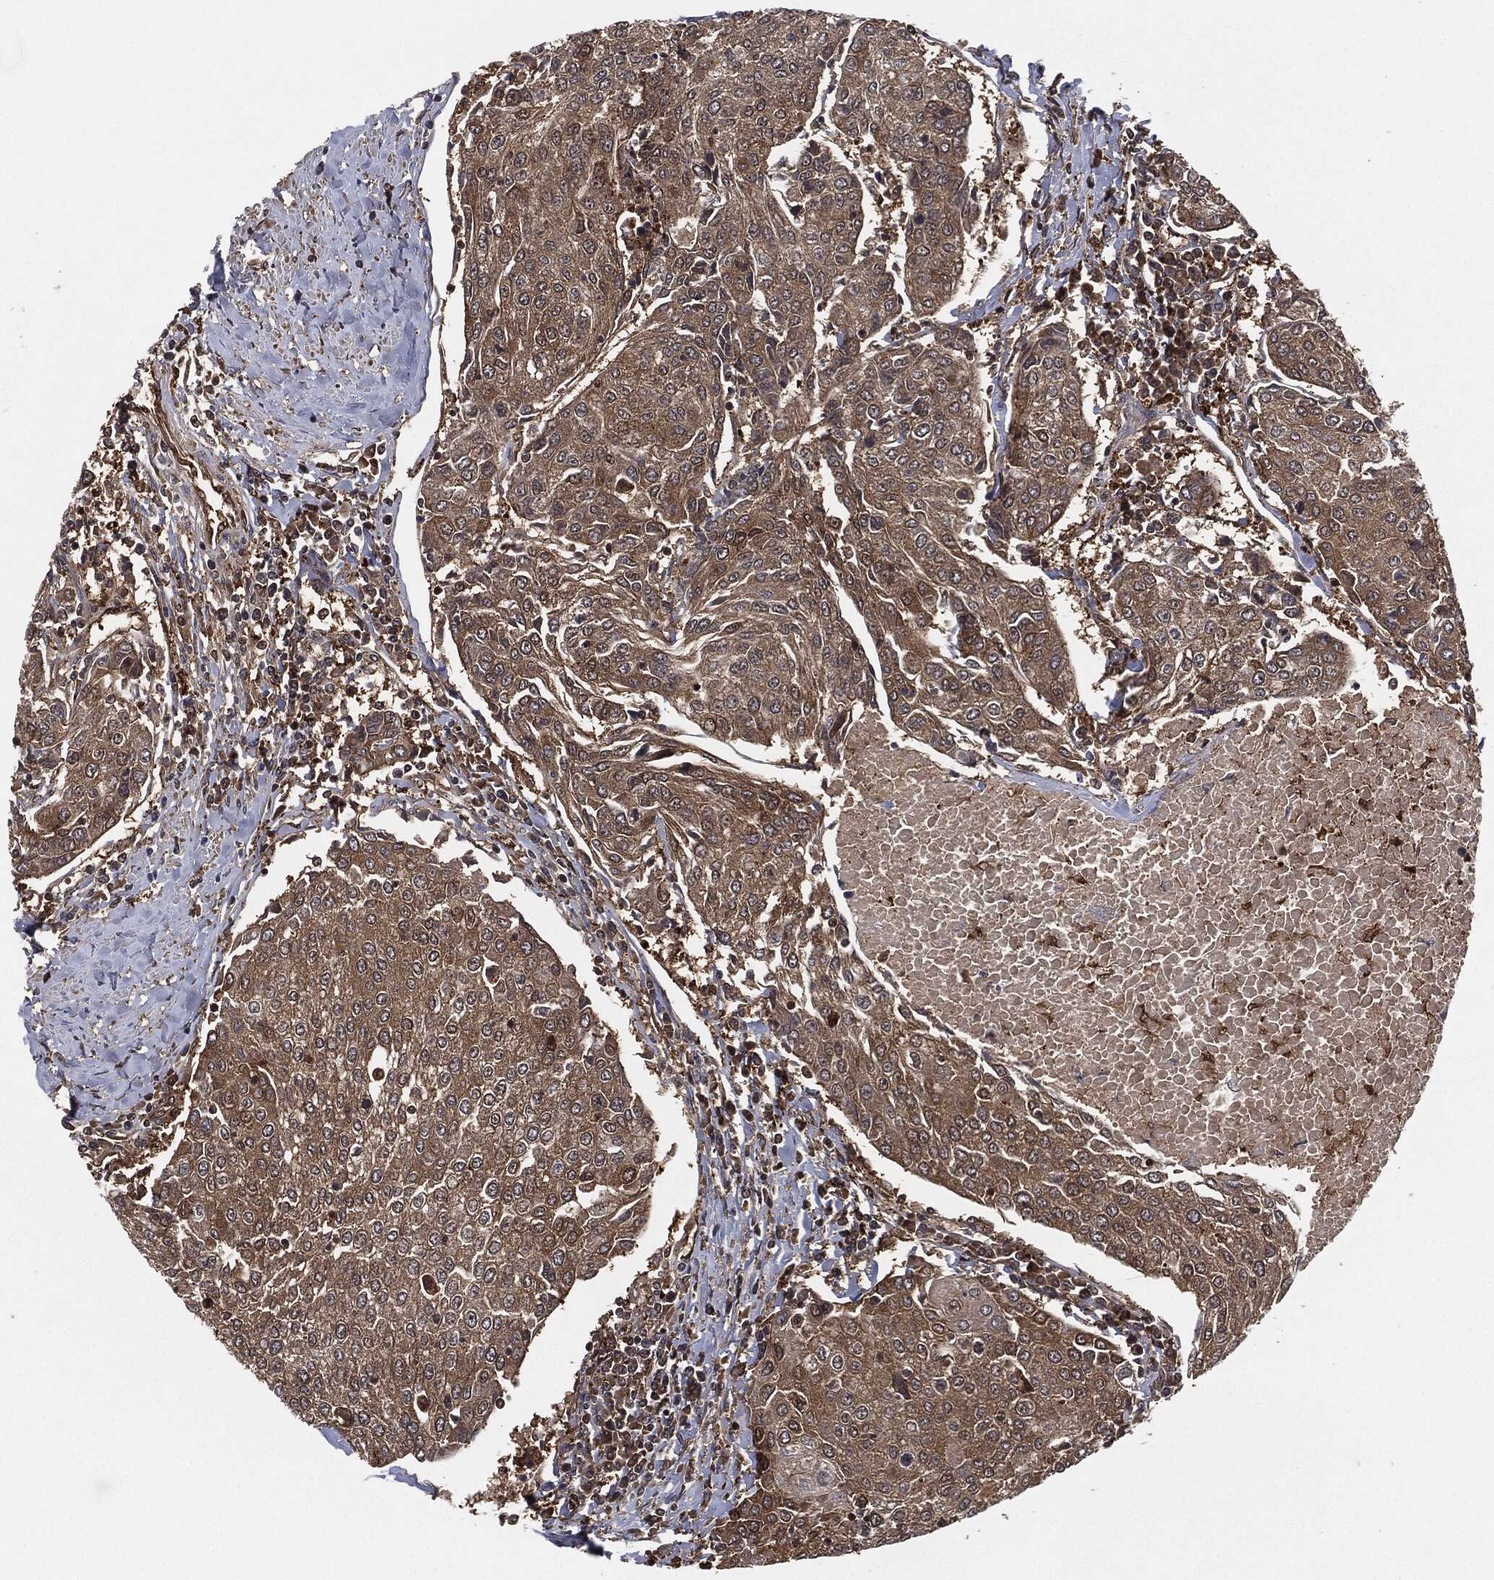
{"staining": {"intensity": "moderate", "quantity": ">75%", "location": "cytoplasmic/membranous"}, "tissue": "urothelial cancer", "cell_type": "Tumor cells", "image_type": "cancer", "snomed": [{"axis": "morphology", "description": "Urothelial carcinoma, High grade"}, {"axis": "topography", "description": "Urinary bladder"}], "caption": "Tumor cells reveal medium levels of moderate cytoplasmic/membranous expression in approximately >75% of cells in urothelial cancer.", "gene": "CAPRIN2", "patient": {"sex": "female", "age": 85}}